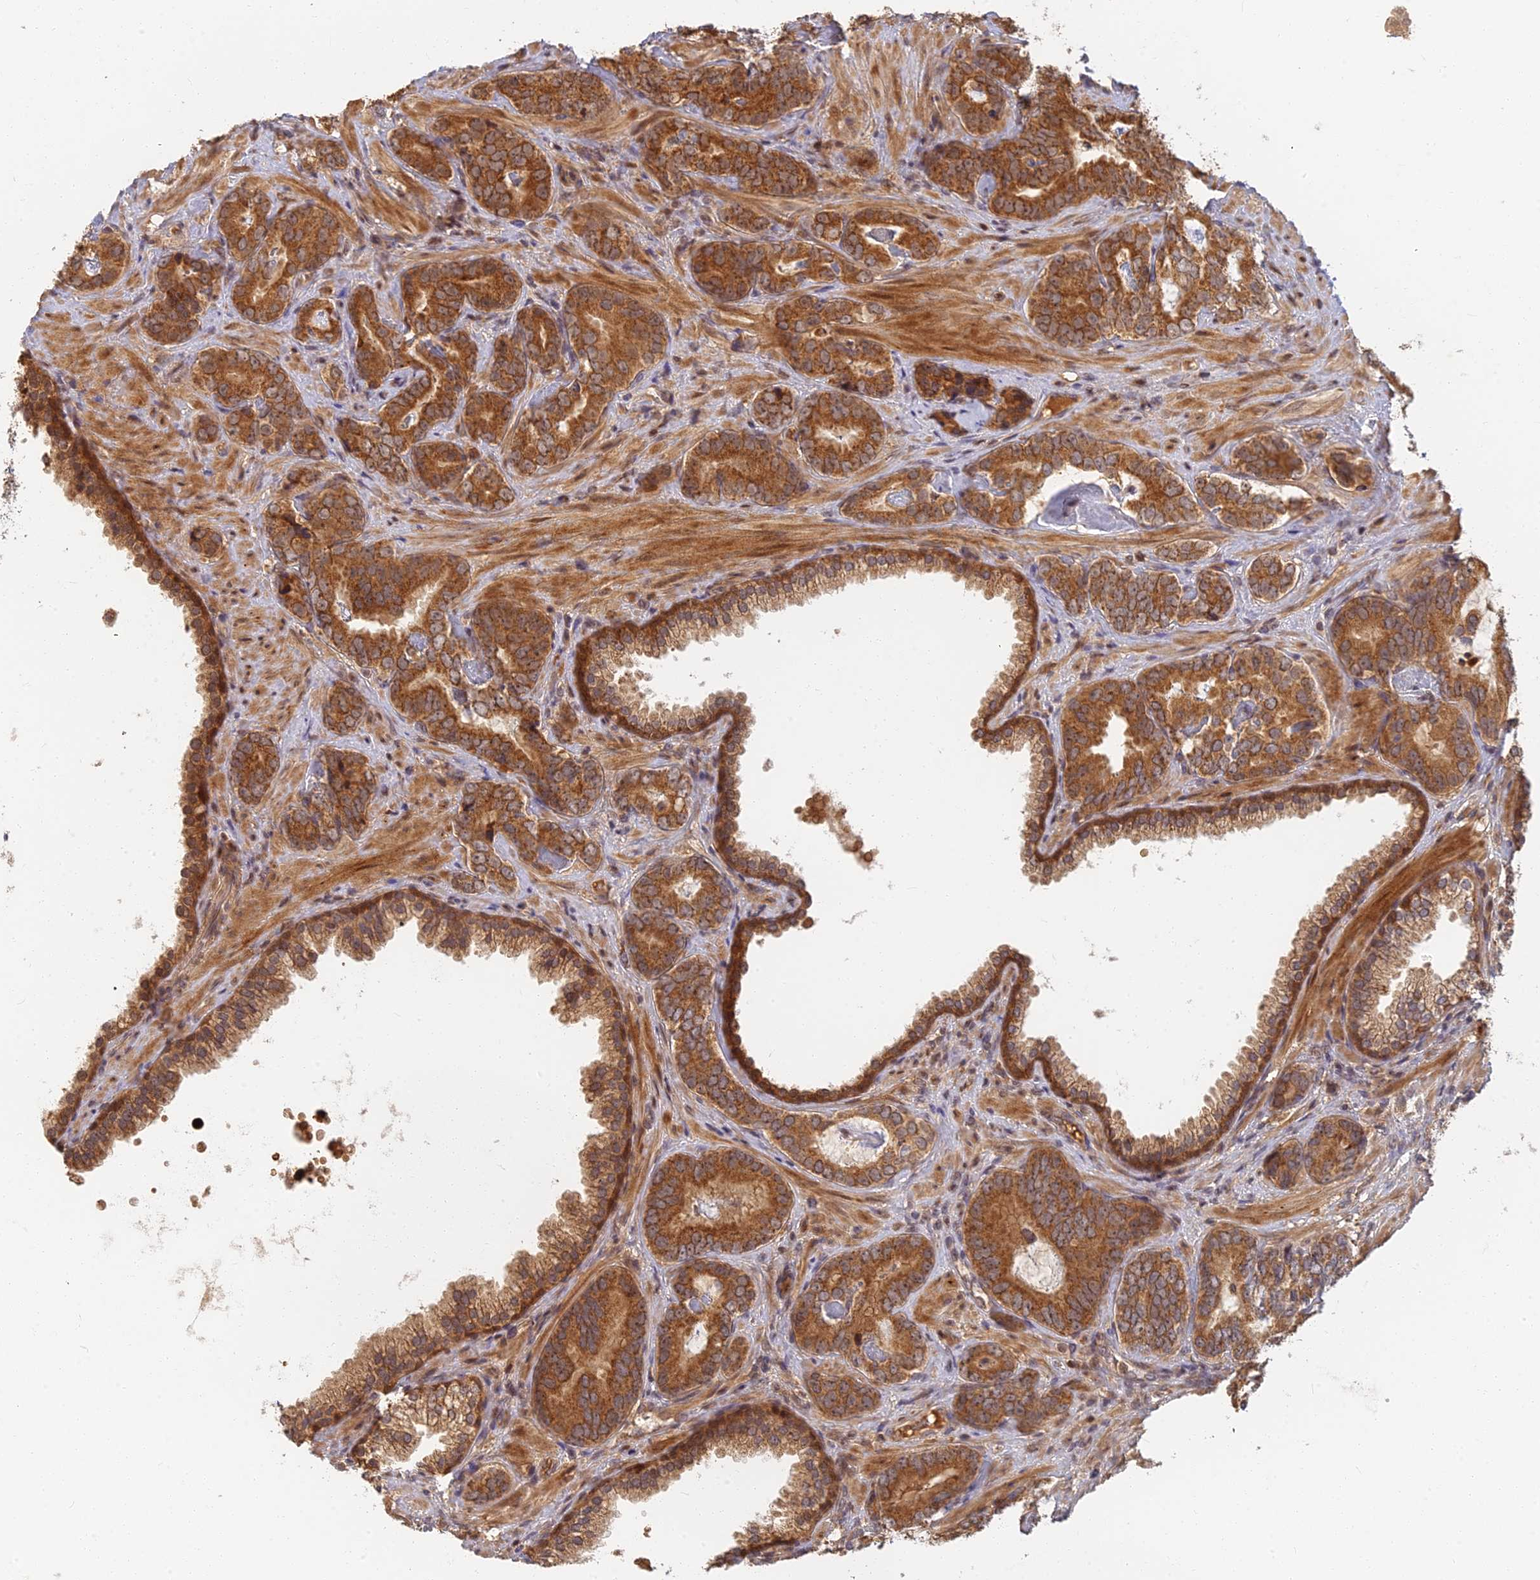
{"staining": {"intensity": "moderate", "quantity": ">75%", "location": "cytoplasmic/membranous"}, "tissue": "prostate cancer", "cell_type": "Tumor cells", "image_type": "cancer", "snomed": [{"axis": "morphology", "description": "Adenocarcinoma, High grade"}, {"axis": "topography", "description": "Prostate"}], "caption": "A histopathology image of prostate high-grade adenocarcinoma stained for a protein reveals moderate cytoplasmic/membranous brown staining in tumor cells. The protein is stained brown, and the nuclei are stained in blue (DAB IHC with brightfield microscopy, high magnification).", "gene": "RGL3", "patient": {"sex": "male", "age": 71}}